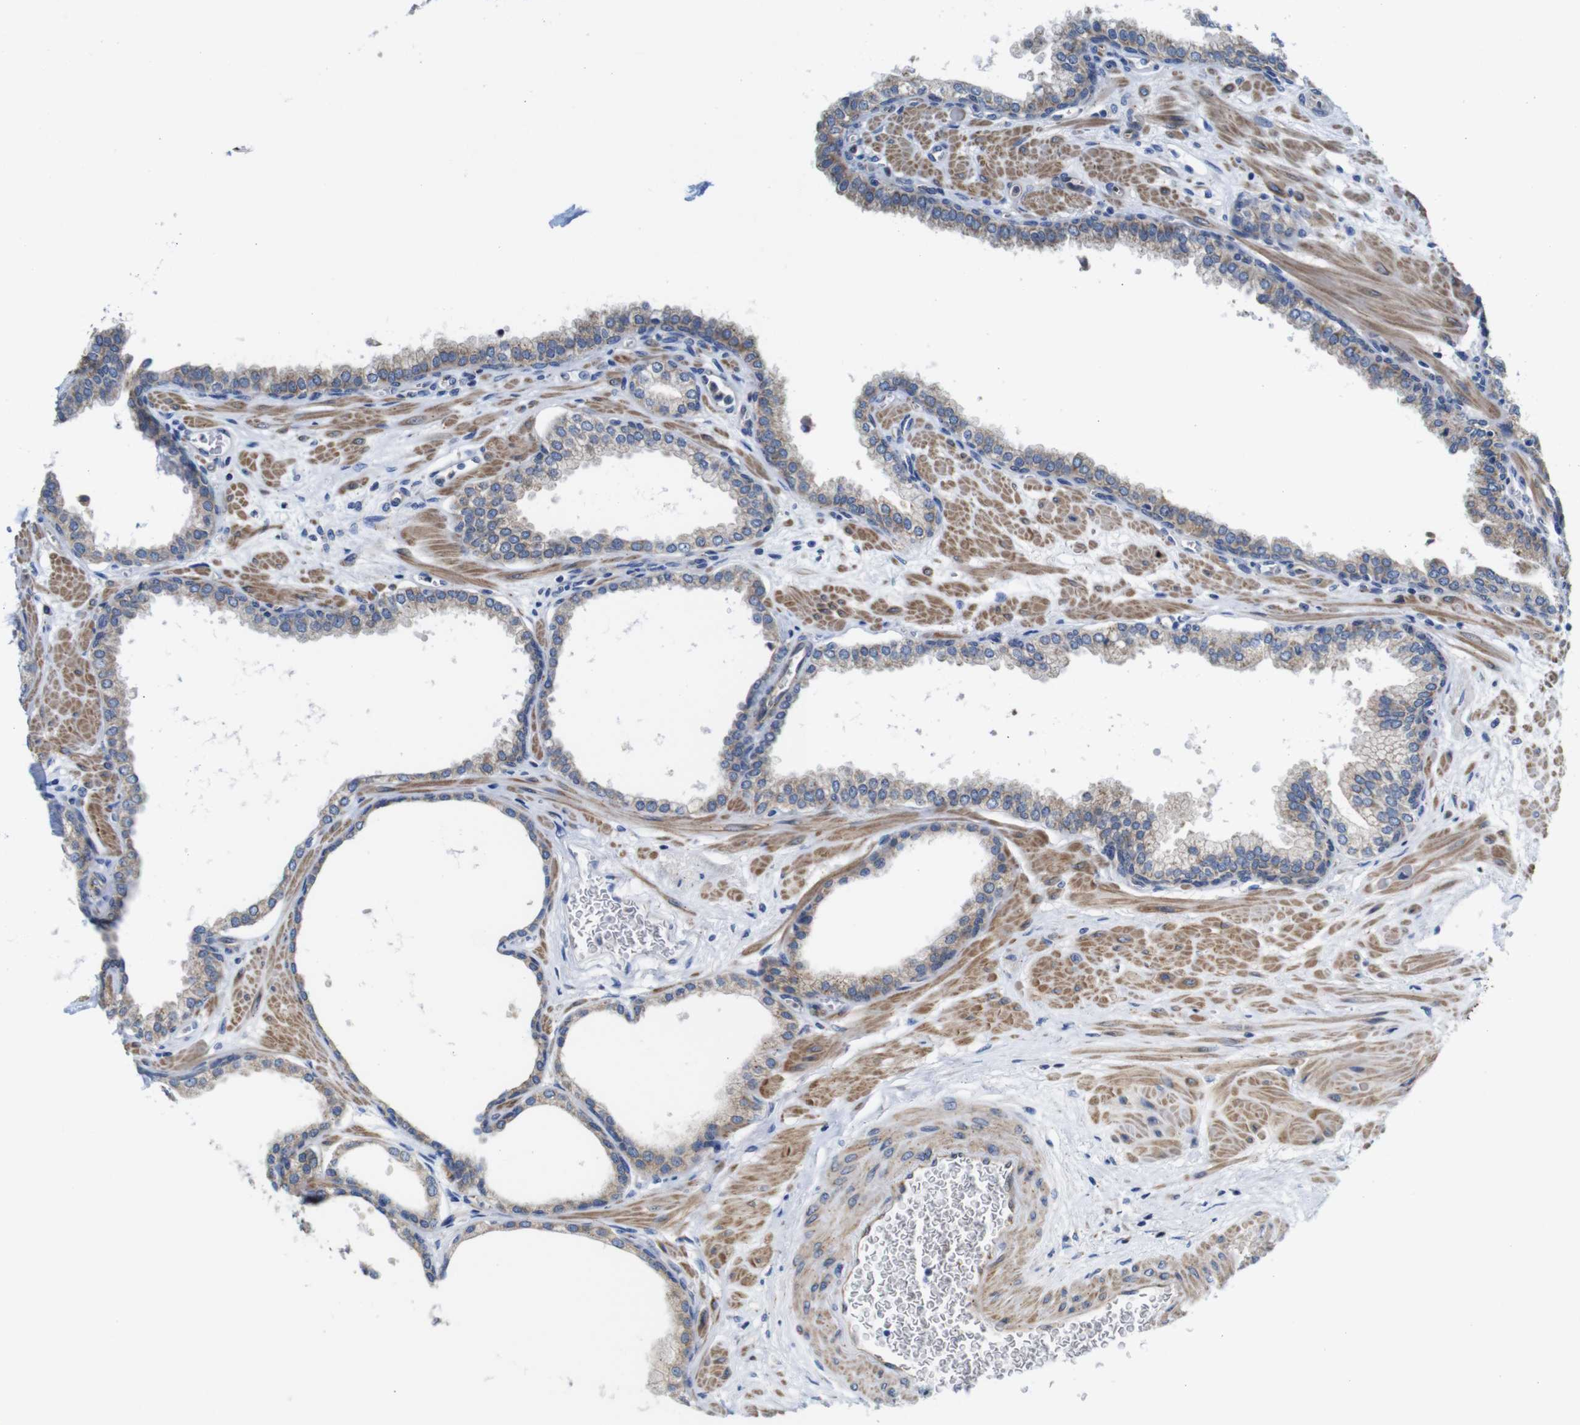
{"staining": {"intensity": "weak", "quantity": ">75%", "location": "cytoplasmic/membranous"}, "tissue": "prostate", "cell_type": "Glandular cells", "image_type": "normal", "snomed": [{"axis": "morphology", "description": "Normal tissue, NOS"}, {"axis": "morphology", "description": "Urothelial carcinoma, Low grade"}, {"axis": "topography", "description": "Urinary bladder"}, {"axis": "topography", "description": "Prostate"}], "caption": "This micrograph reveals IHC staining of benign human prostate, with low weak cytoplasmic/membranous expression in about >75% of glandular cells.", "gene": "DDRGK1", "patient": {"sex": "male", "age": 60}}